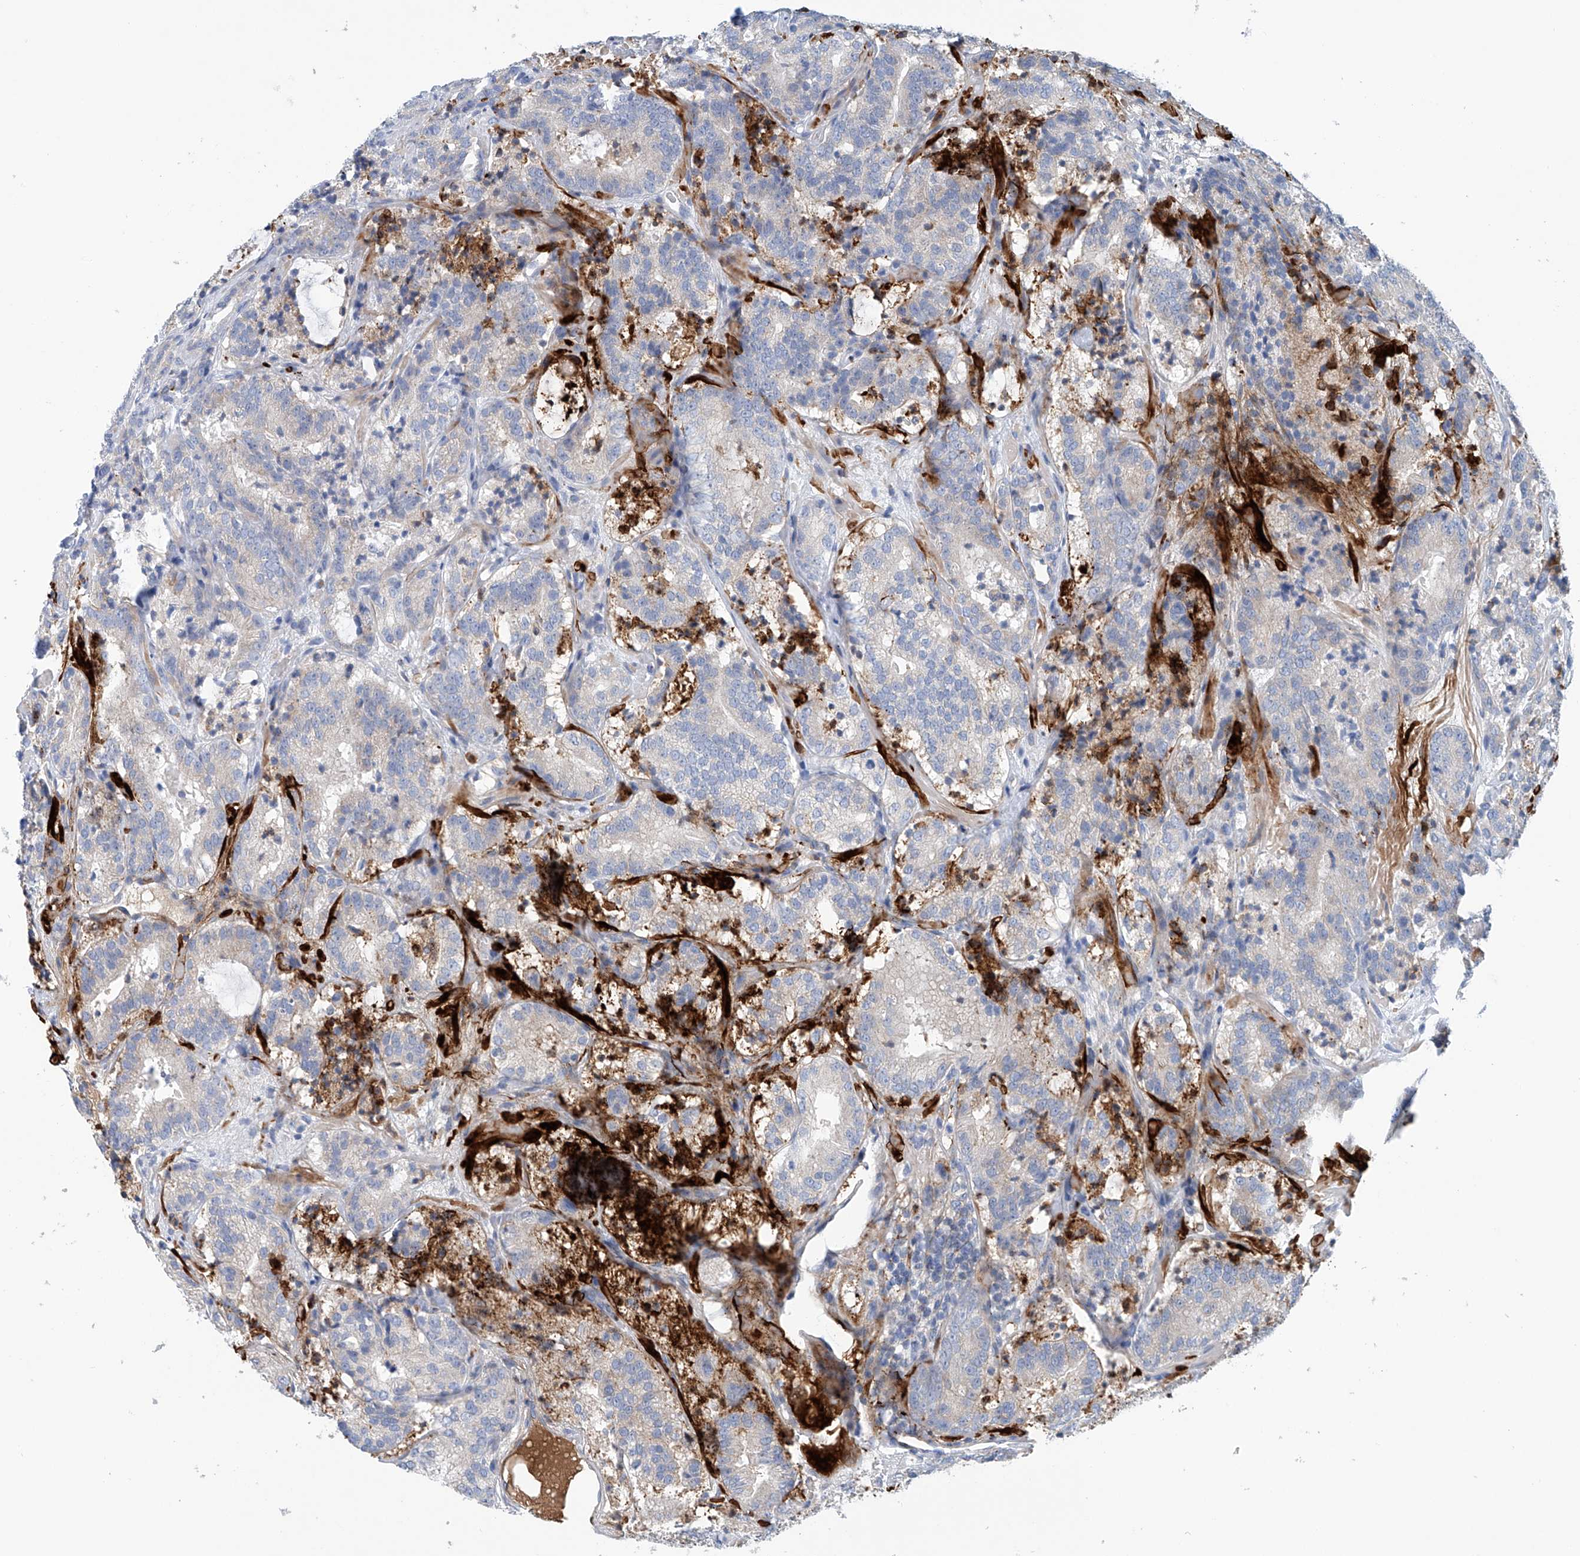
{"staining": {"intensity": "negative", "quantity": "none", "location": "none"}, "tissue": "prostate cancer", "cell_type": "Tumor cells", "image_type": "cancer", "snomed": [{"axis": "morphology", "description": "Adenocarcinoma, High grade"}, {"axis": "topography", "description": "Prostate"}], "caption": "DAB immunohistochemical staining of human prostate adenocarcinoma (high-grade) displays no significant expression in tumor cells. (DAB (3,3'-diaminobenzidine) immunohistochemistry with hematoxylin counter stain).", "gene": "CEP85L", "patient": {"sex": "male", "age": 57}}